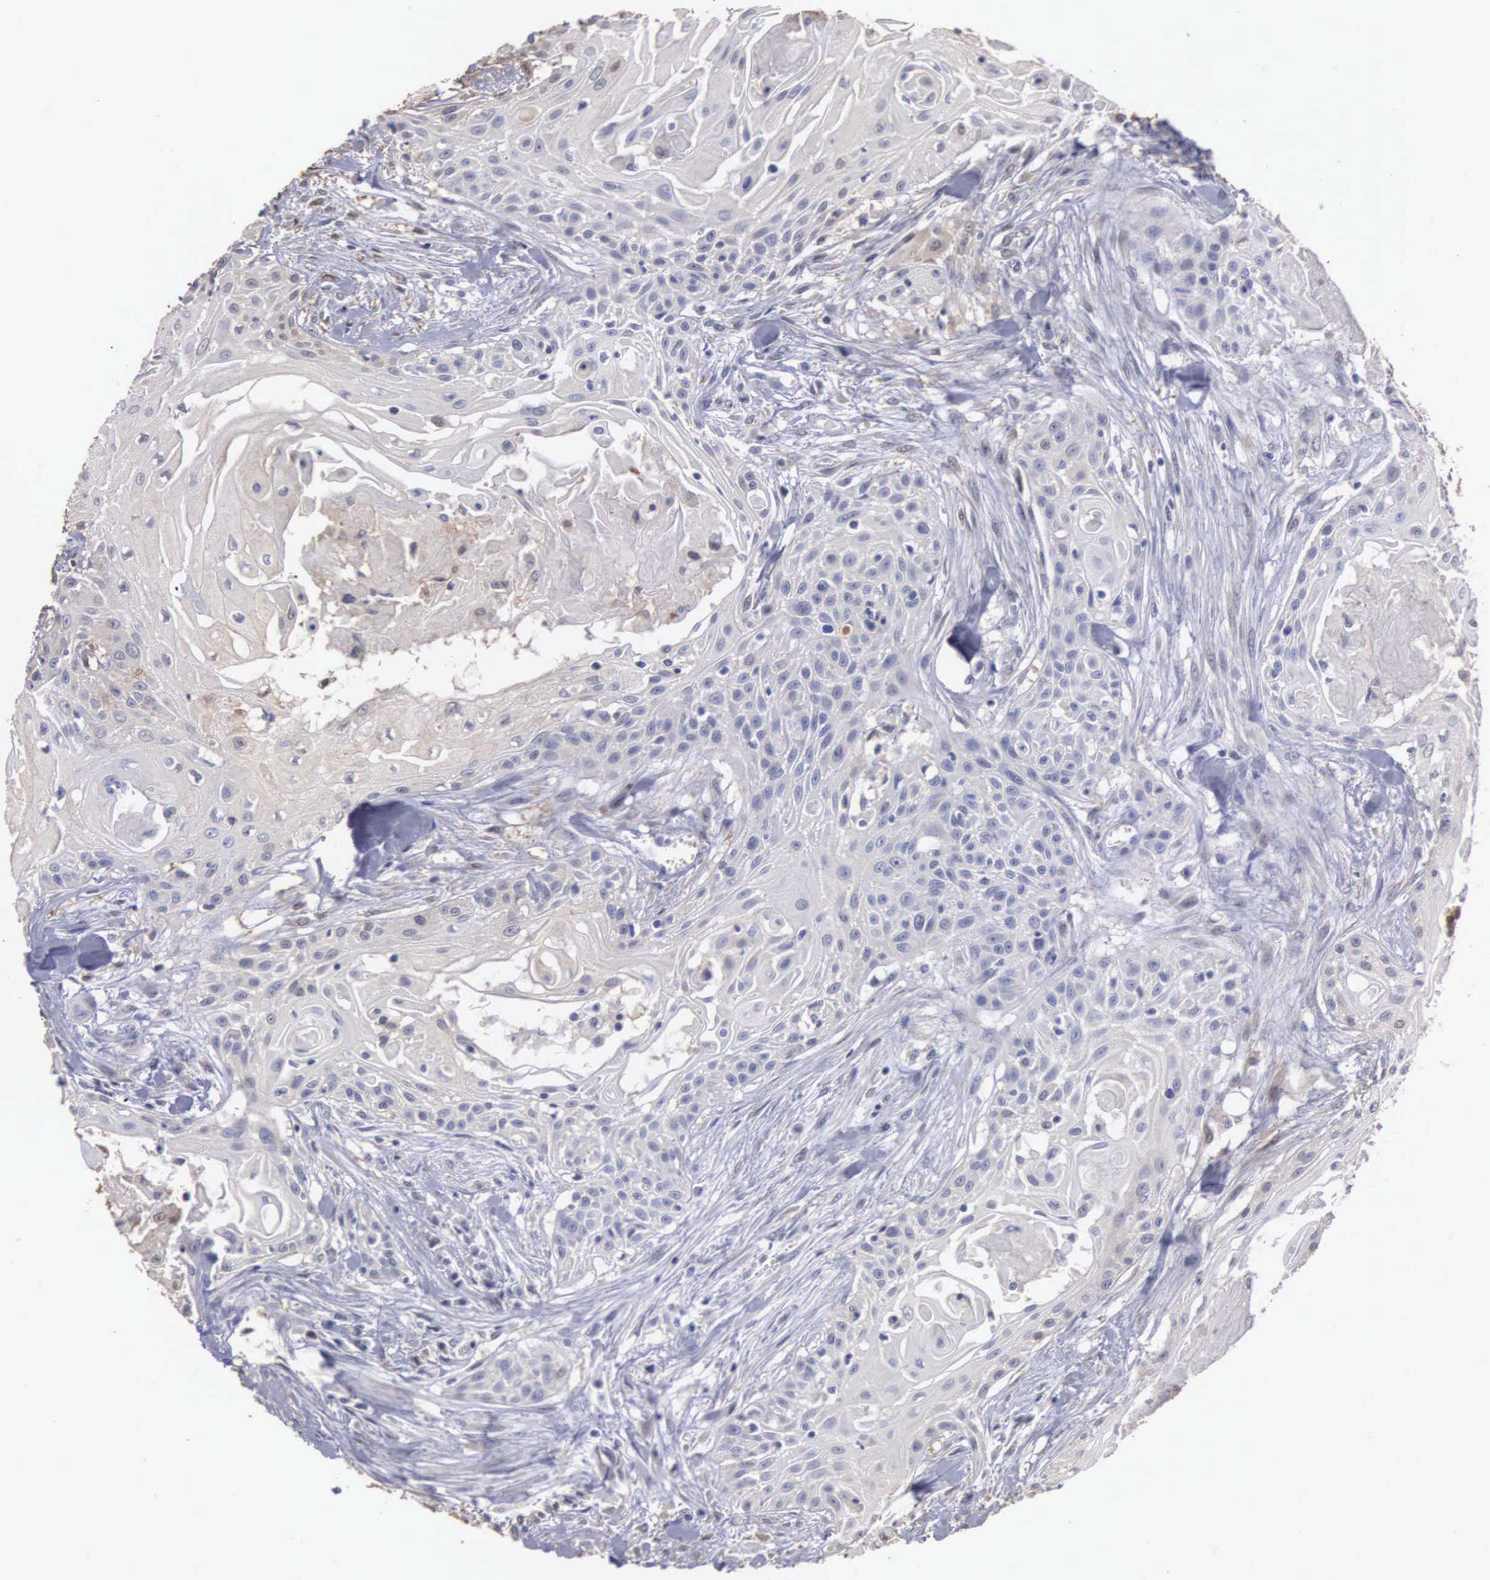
{"staining": {"intensity": "negative", "quantity": "none", "location": "none"}, "tissue": "head and neck cancer", "cell_type": "Tumor cells", "image_type": "cancer", "snomed": [{"axis": "morphology", "description": "Squamous cell carcinoma, NOS"}, {"axis": "morphology", "description": "Squamous cell carcinoma, metastatic, NOS"}, {"axis": "topography", "description": "Lymph node"}, {"axis": "topography", "description": "Salivary gland"}, {"axis": "topography", "description": "Head-Neck"}], "caption": "Immunohistochemical staining of head and neck cancer (metastatic squamous cell carcinoma) shows no significant staining in tumor cells. (DAB IHC, high magnification).", "gene": "ENO3", "patient": {"sex": "female", "age": 74}}